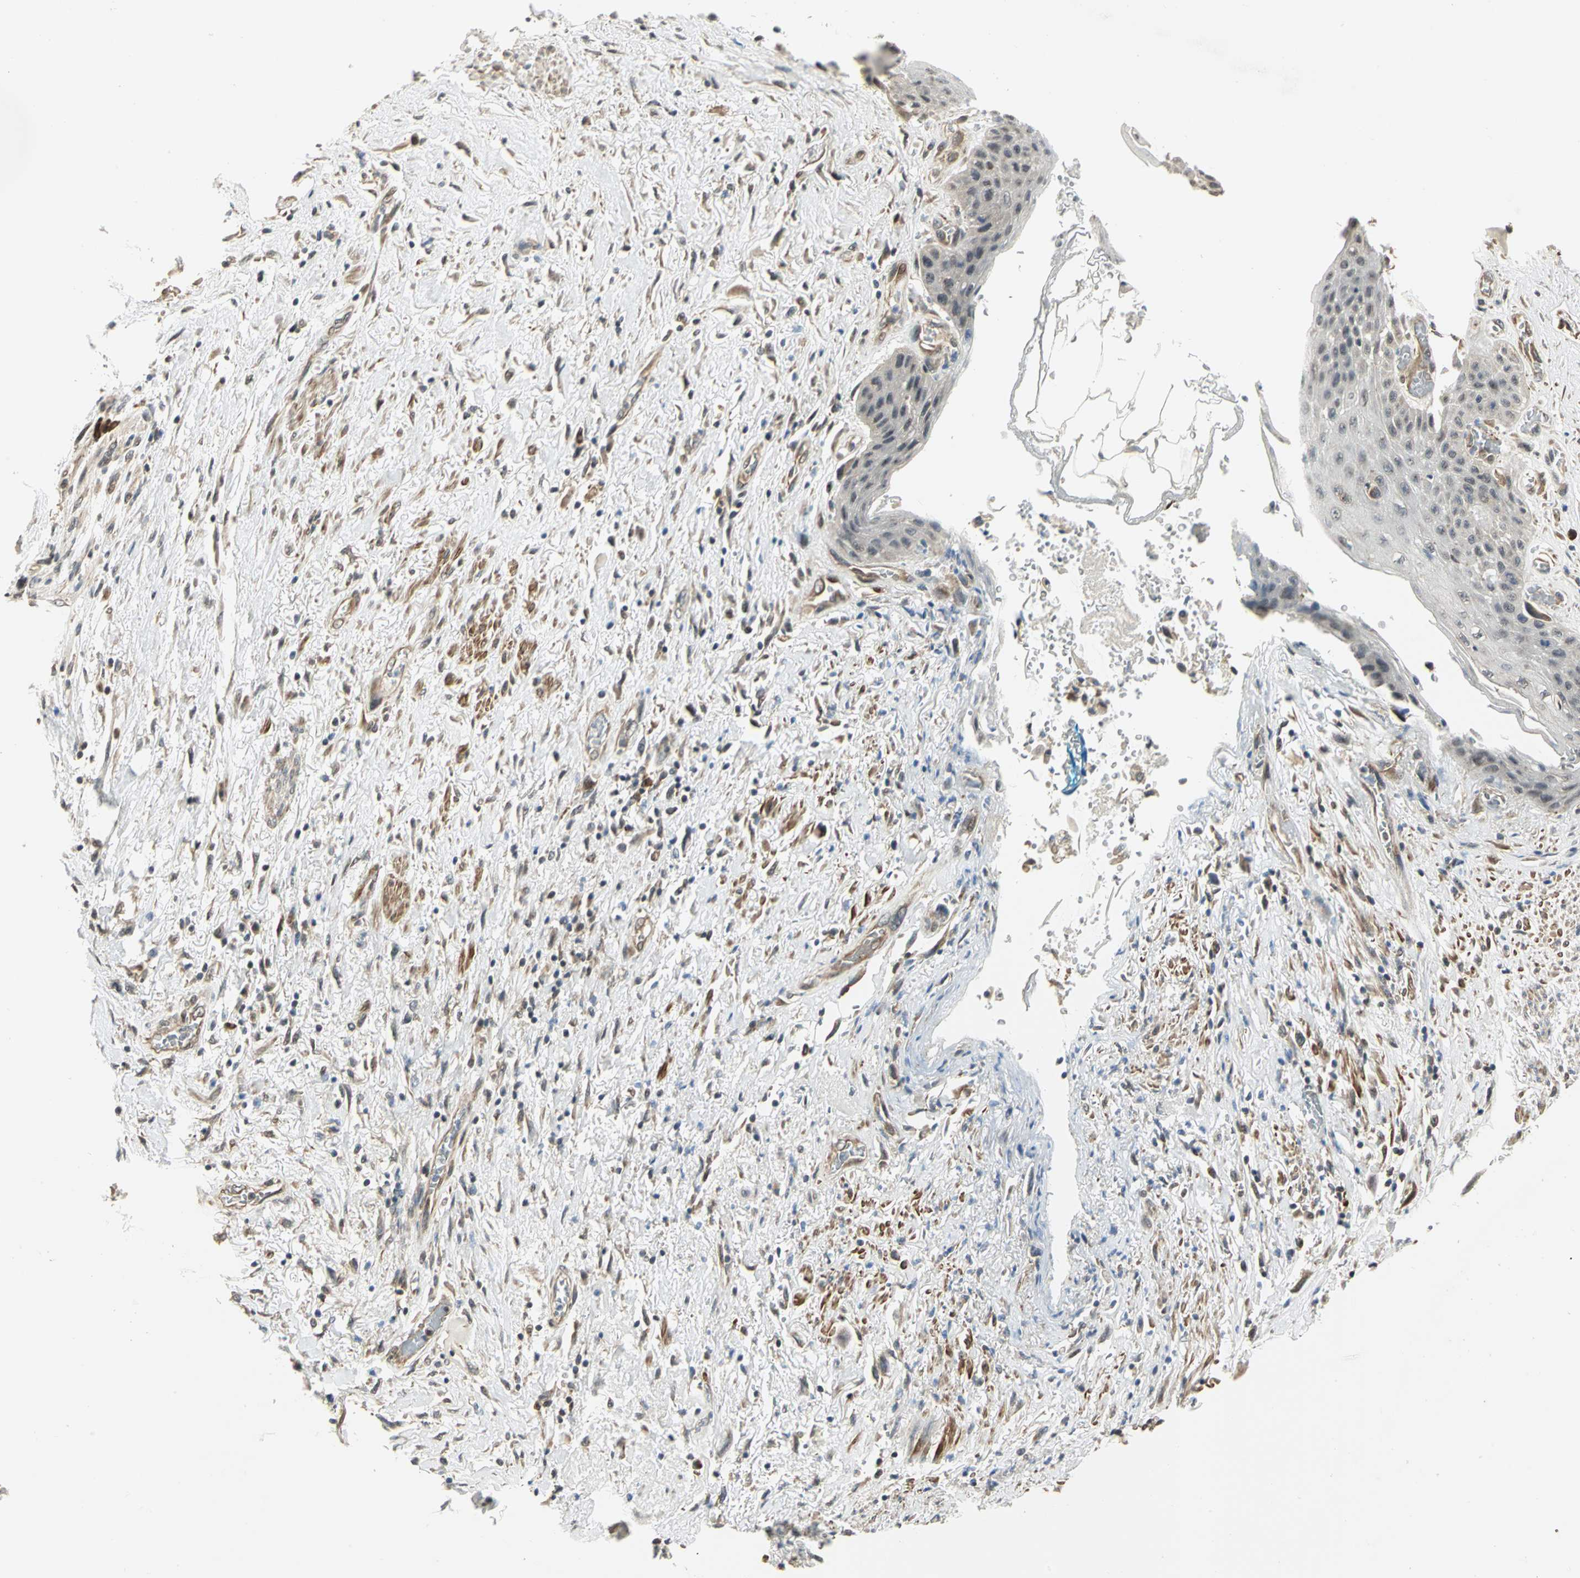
{"staining": {"intensity": "weak", "quantity": "<25%", "location": "cytoplasmic/membranous"}, "tissue": "skin", "cell_type": "Epidermal cells", "image_type": "normal", "snomed": [{"axis": "morphology", "description": "Normal tissue, NOS"}, {"axis": "topography", "description": "Anal"}], "caption": "Immunohistochemistry of normal human skin shows no expression in epidermal cells.", "gene": "PLAGL2", "patient": {"sex": "female", "age": 46}}